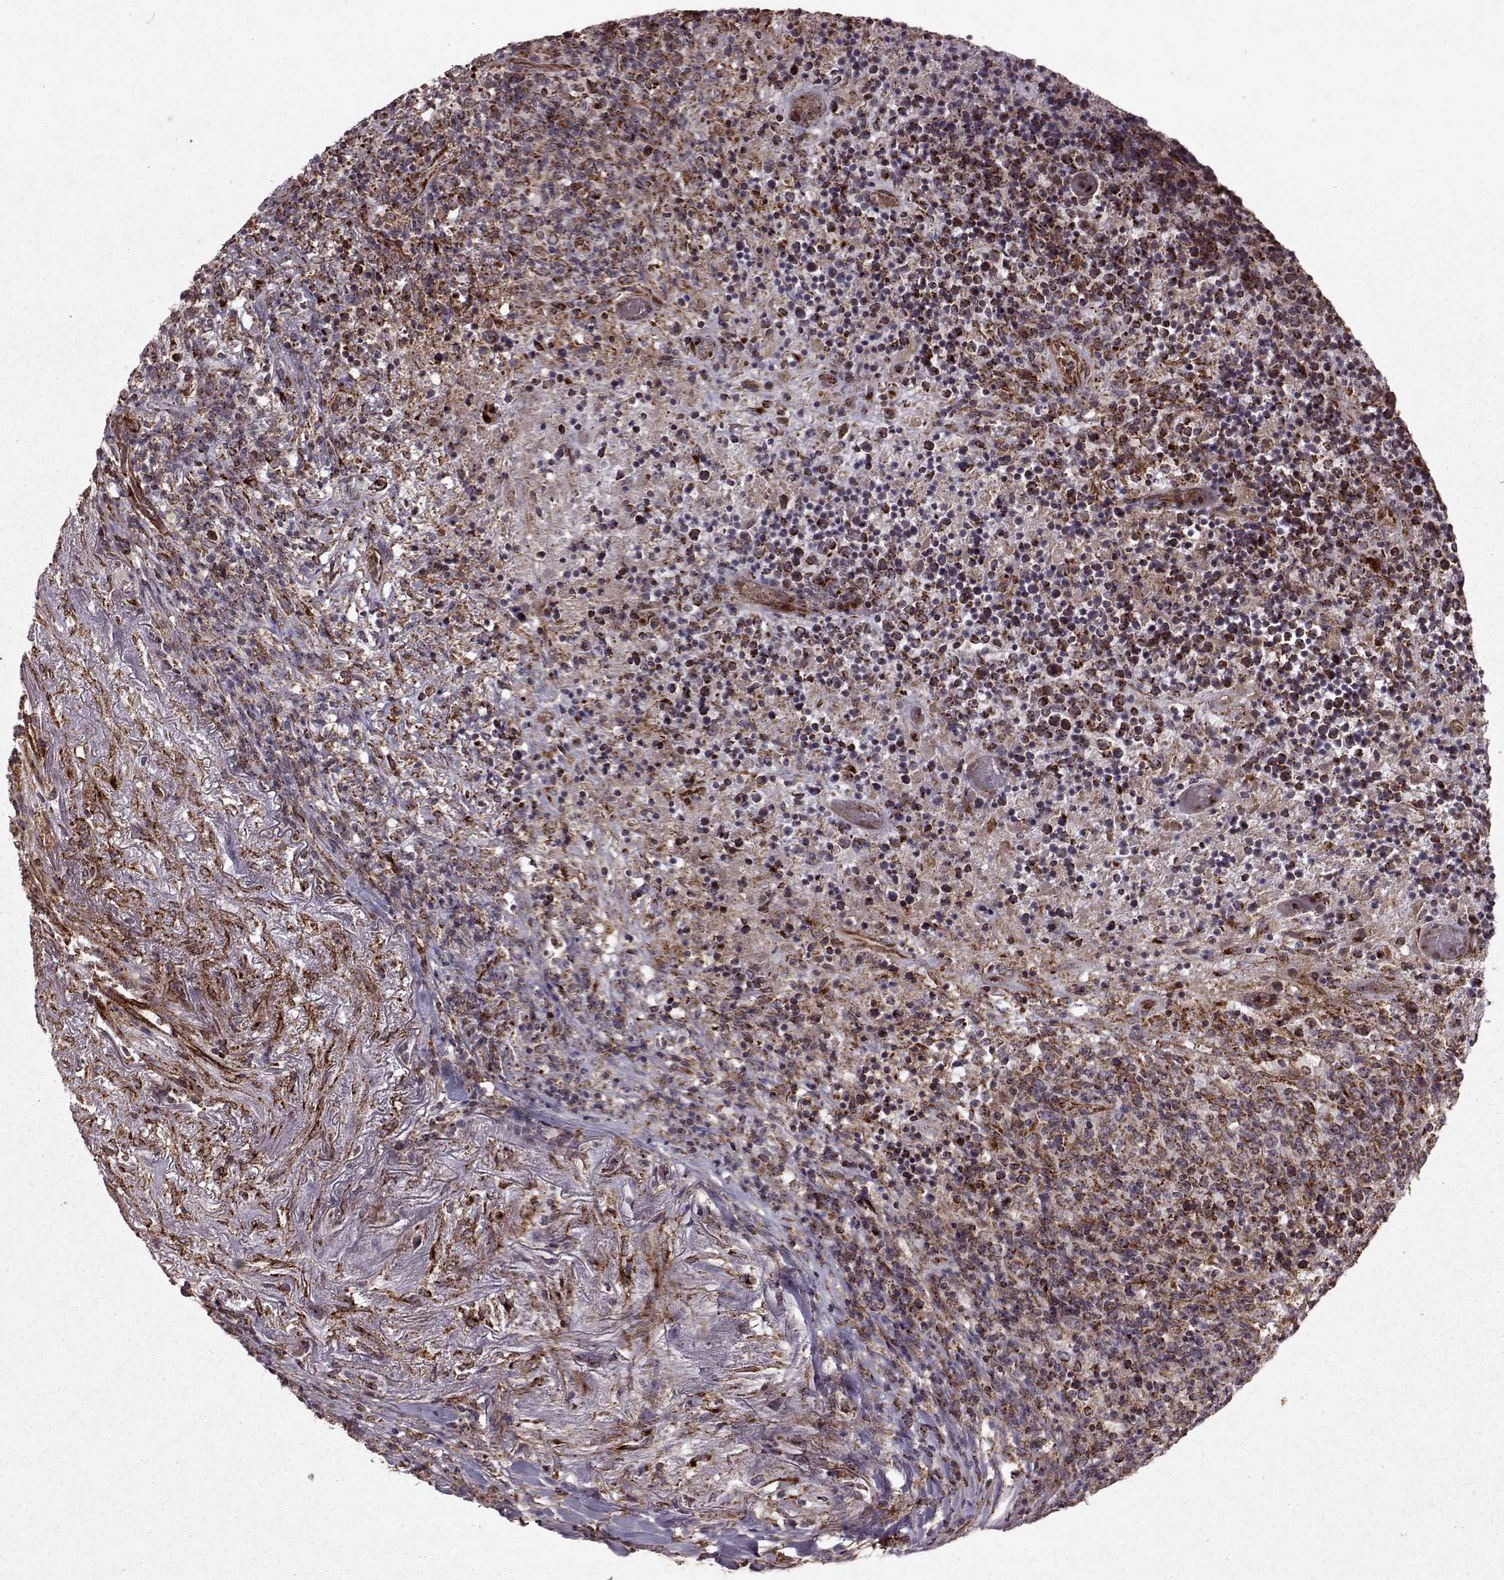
{"staining": {"intensity": "moderate", "quantity": "<25%", "location": "cytoplasmic/membranous"}, "tissue": "lymphoma", "cell_type": "Tumor cells", "image_type": "cancer", "snomed": [{"axis": "morphology", "description": "Malignant lymphoma, non-Hodgkin's type, High grade"}, {"axis": "topography", "description": "Lung"}], "caption": "There is low levels of moderate cytoplasmic/membranous expression in tumor cells of malignant lymphoma, non-Hodgkin's type (high-grade), as demonstrated by immunohistochemical staining (brown color).", "gene": "FXN", "patient": {"sex": "male", "age": 79}}